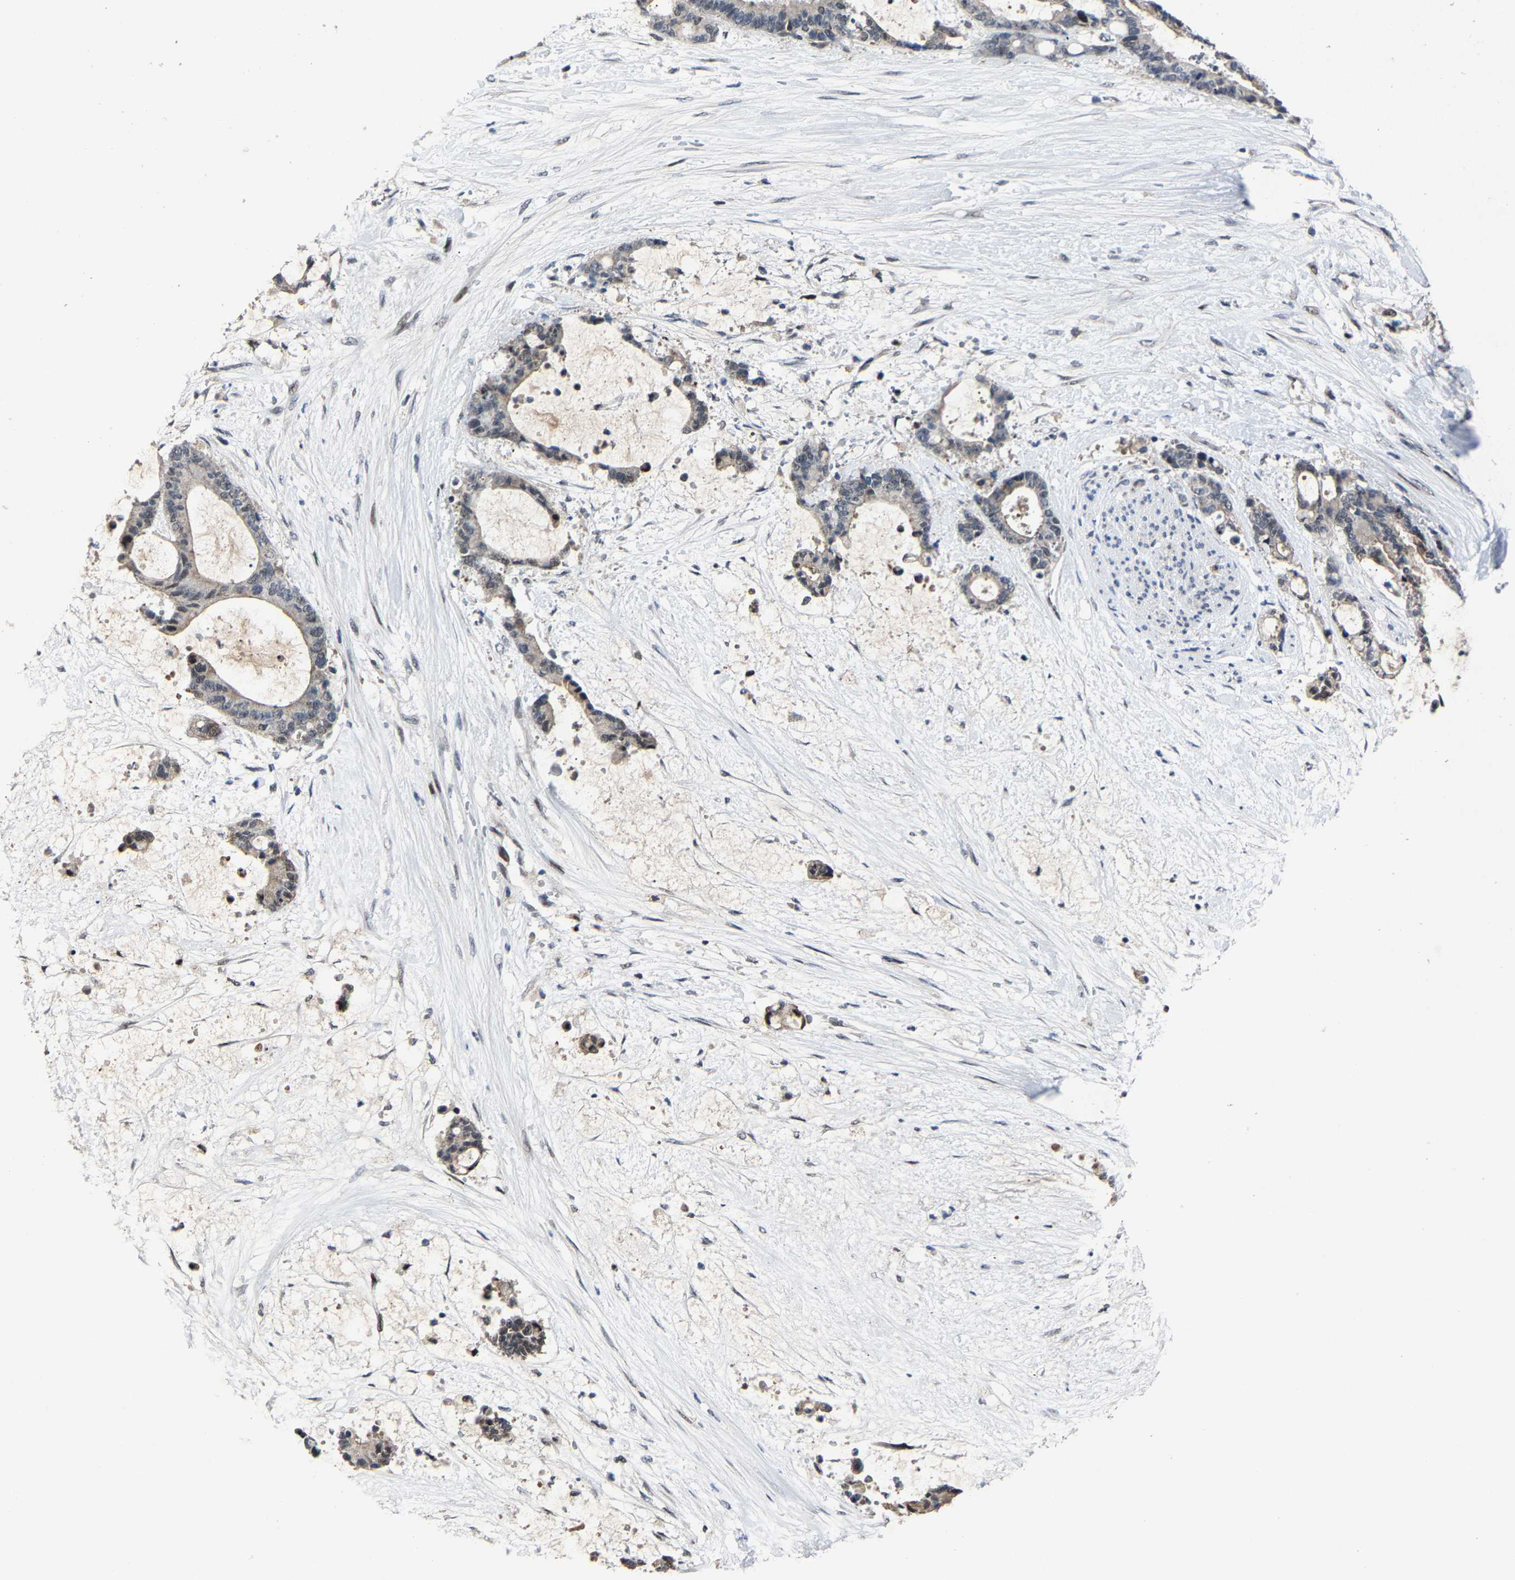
{"staining": {"intensity": "negative", "quantity": "none", "location": "none"}, "tissue": "liver cancer", "cell_type": "Tumor cells", "image_type": "cancer", "snomed": [{"axis": "morphology", "description": "Normal tissue, NOS"}, {"axis": "morphology", "description": "Cholangiocarcinoma"}, {"axis": "topography", "description": "Liver"}, {"axis": "topography", "description": "Peripheral nerve tissue"}], "caption": "This is an immunohistochemistry (IHC) photomicrograph of liver cancer. There is no staining in tumor cells.", "gene": "LSM8", "patient": {"sex": "female", "age": 73}}